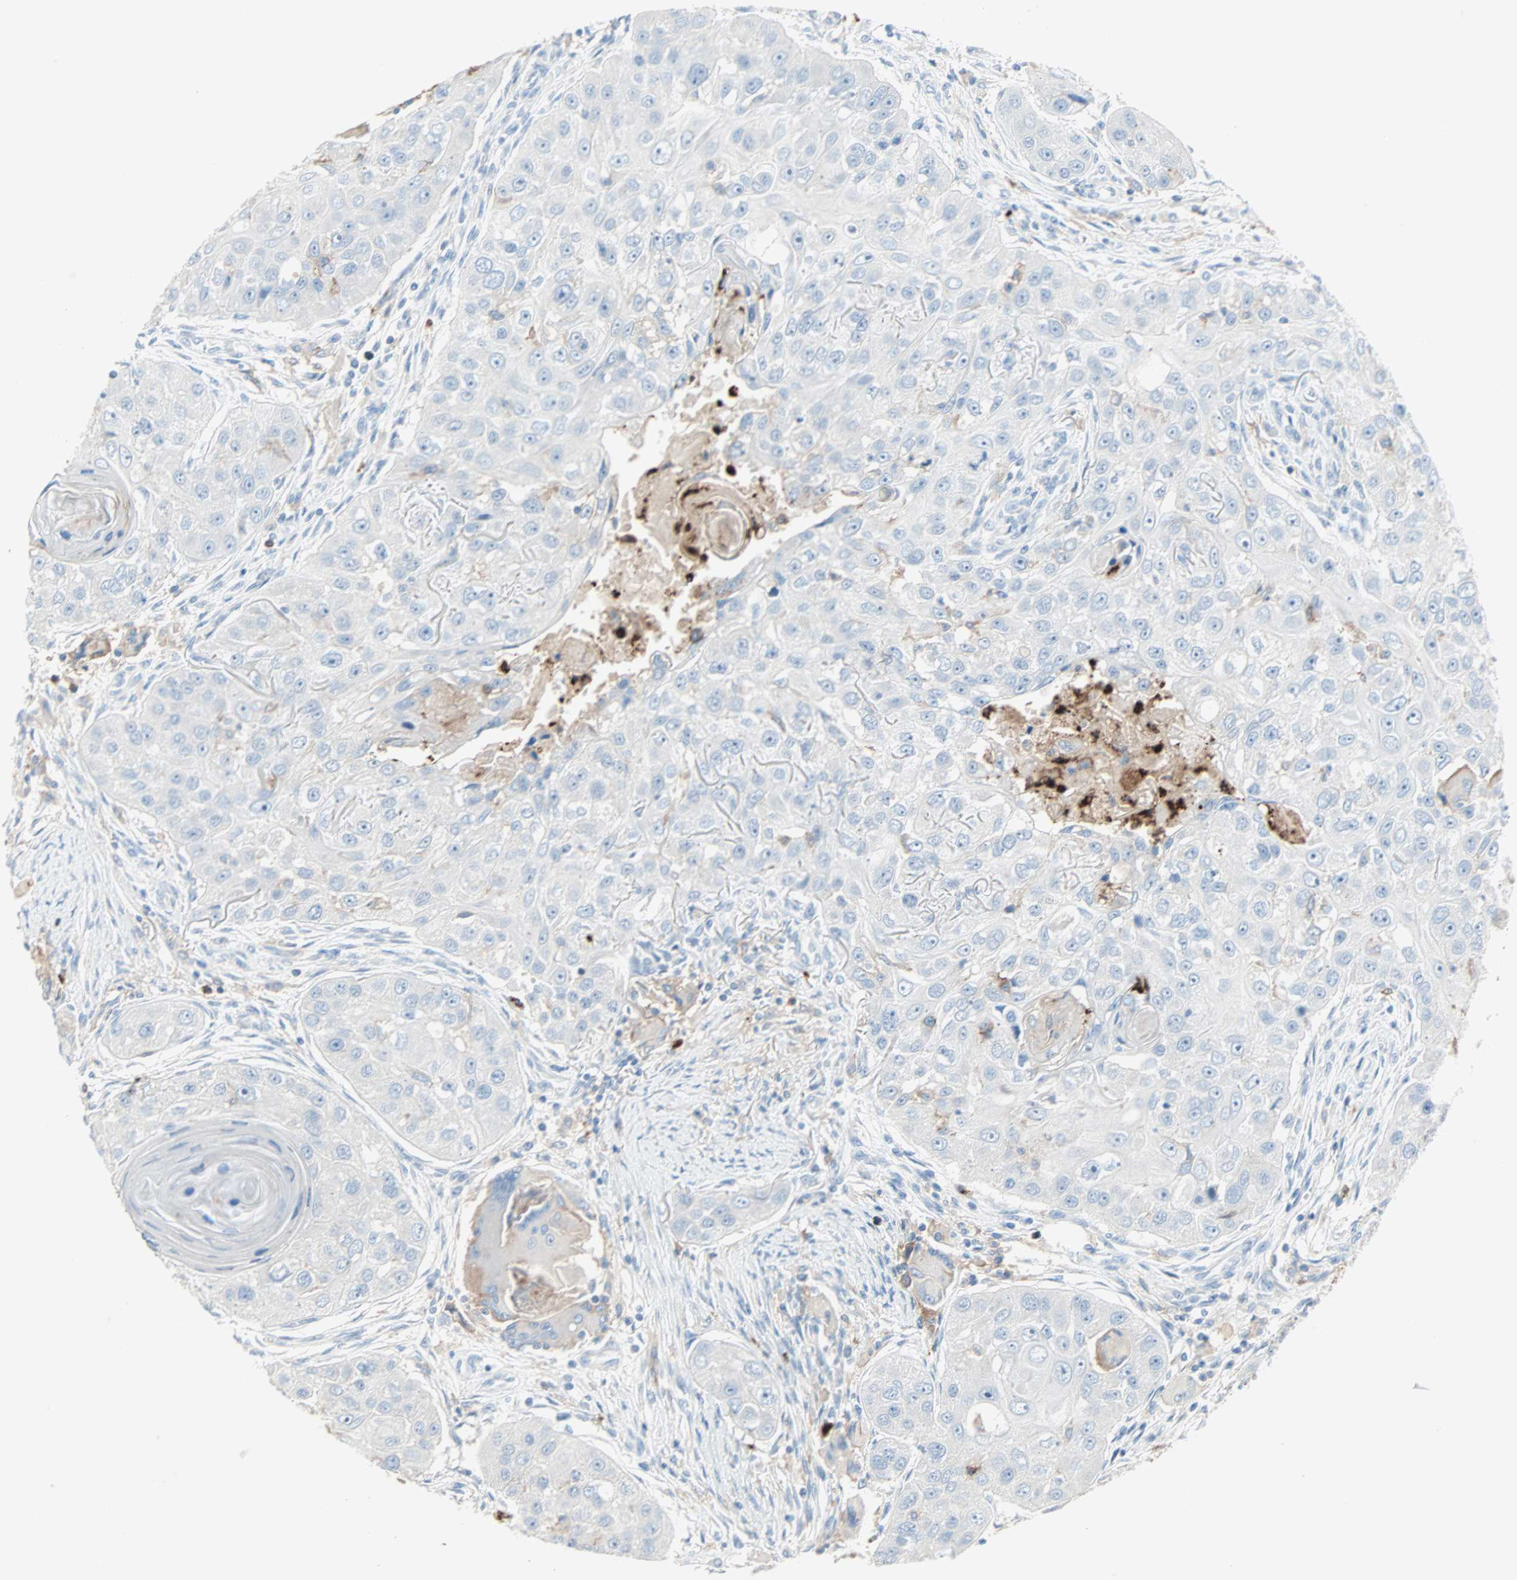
{"staining": {"intensity": "weak", "quantity": "<25%", "location": "cytoplasmic/membranous"}, "tissue": "head and neck cancer", "cell_type": "Tumor cells", "image_type": "cancer", "snomed": [{"axis": "morphology", "description": "Normal tissue, NOS"}, {"axis": "morphology", "description": "Squamous cell carcinoma, NOS"}, {"axis": "topography", "description": "Skeletal muscle"}, {"axis": "topography", "description": "Head-Neck"}], "caption": "The micrograph reveals no staining of tumor cells in squamous cell carcinoma (head and neck).", "gene": "CLEC4A", "patient": {"sex": "male", "age": 51}}